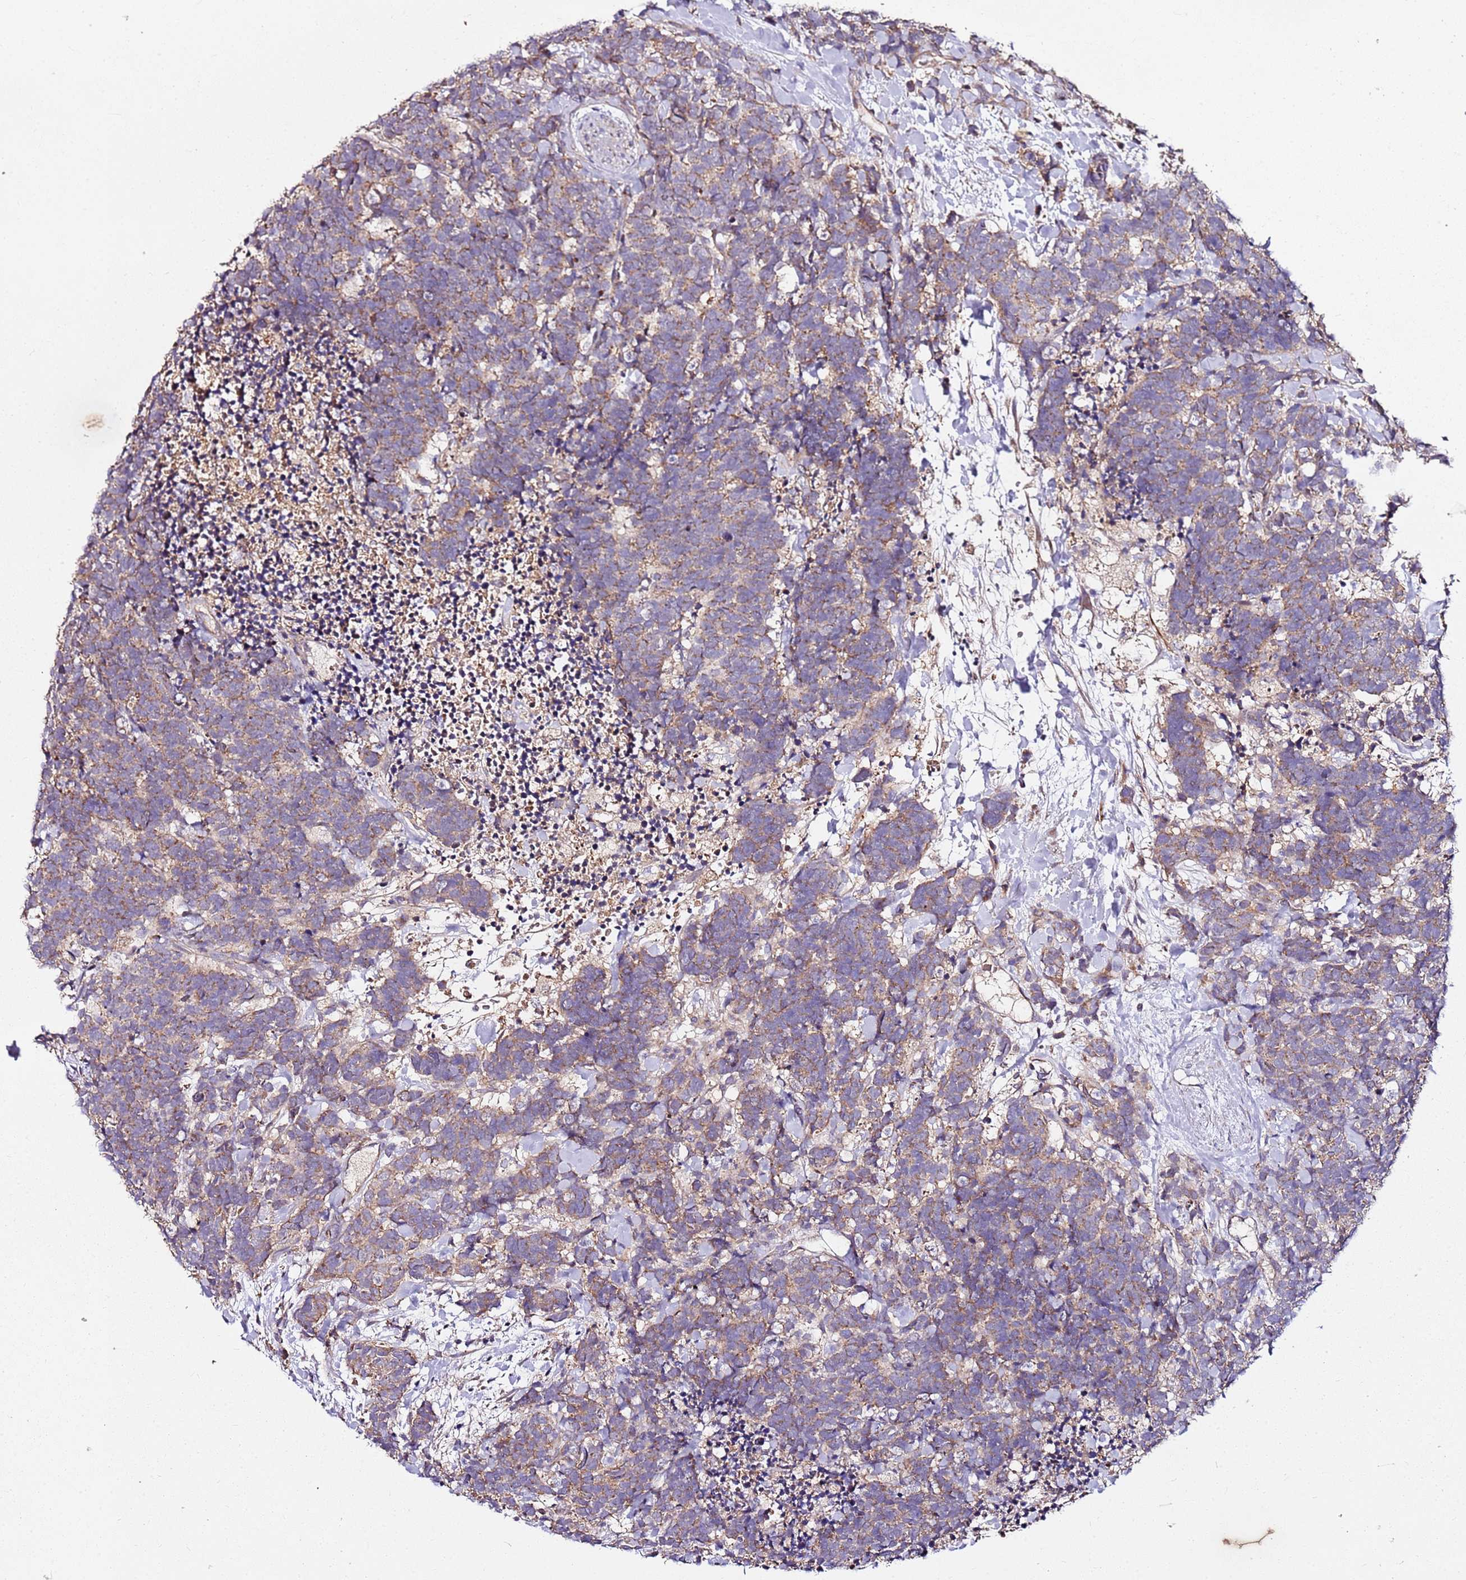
{"staining": {"intensity": "weak", "quantity": ">75%", "location": "cytoplasmic/membranous"}, "tissue": "carcinoid", "cell_type": "Tumor cells", "image_type": "cancer", "snomed": [{"axis": "morphology", "description": "Carcinoma, NOS"}, {"axis": "morphology", "description": "Carcinoid, malignant, NOS"}, {"axis": "topography", "description": "Prostate"}], "caption": "Human carcinoid stained for a protein (brown) exhibits weak cytoplasmic/membranous positive expression in approximately >75% of tumor cells.", "gene": "KRTAP21-3", "patient": {"sex": "male", "age": 57}}